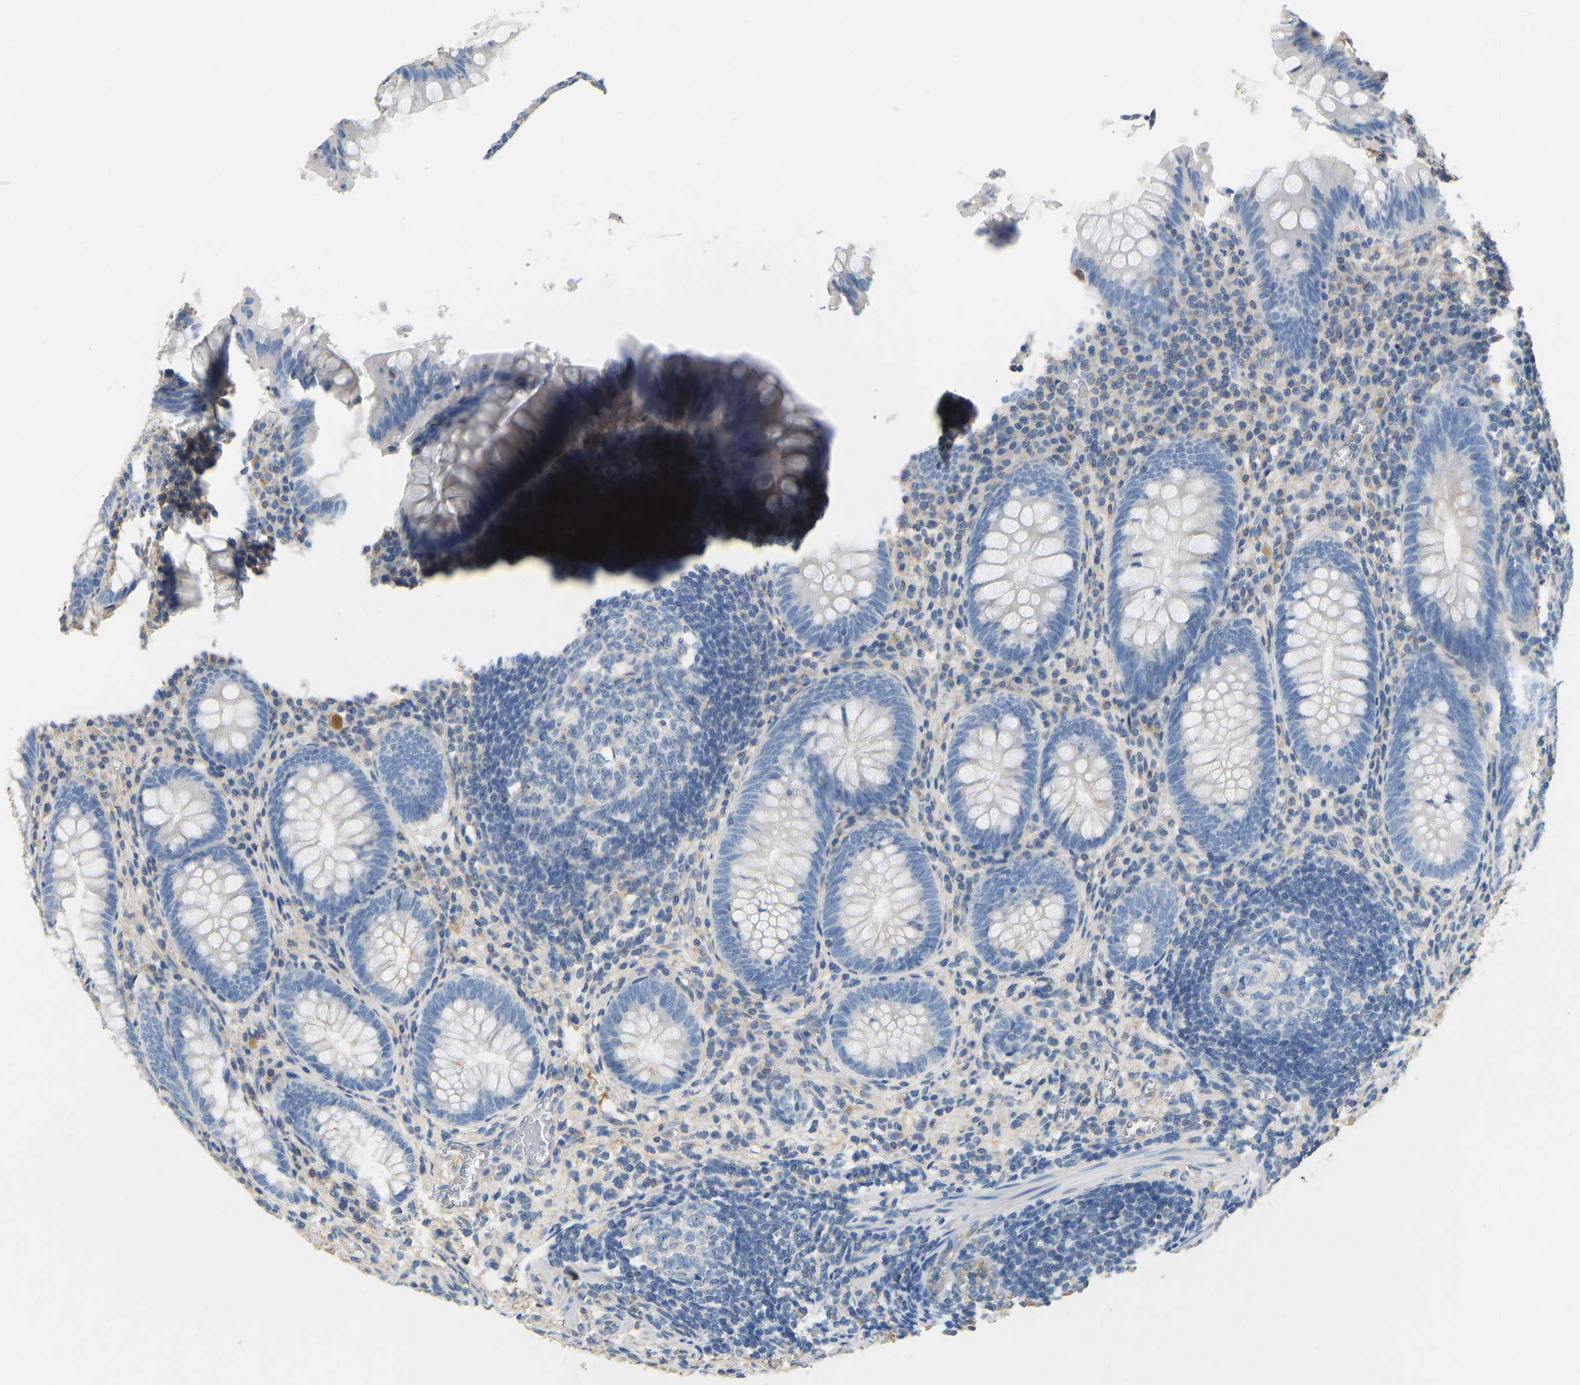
{"staining": {"intensity": "weak", "quantity": "<25%", "location": "cytoplasmic/membranous"}, "tissue": "appendix", "cell_type": "Glandular cells", "image_type": "normal", "snomed": [{"axis": "morphology", "description": "Normal tissue, NOS"}, {"axis": "topography", "description": "Appendix"}], "caption": "DAB (3,3'-diaminobenzidine) immunohistochemical staining of unremarkable human appendix reveals no significant expression in glandular cells. The staining was performed using DAB (3,3'-diaminobenzidine) to visualize the protein expression in brown, while the nuclei were stained in blue with hematoxylin (Magnification: 20x).", "gene": "TECTA", "patient": {"sex": "male", "age": 56}}